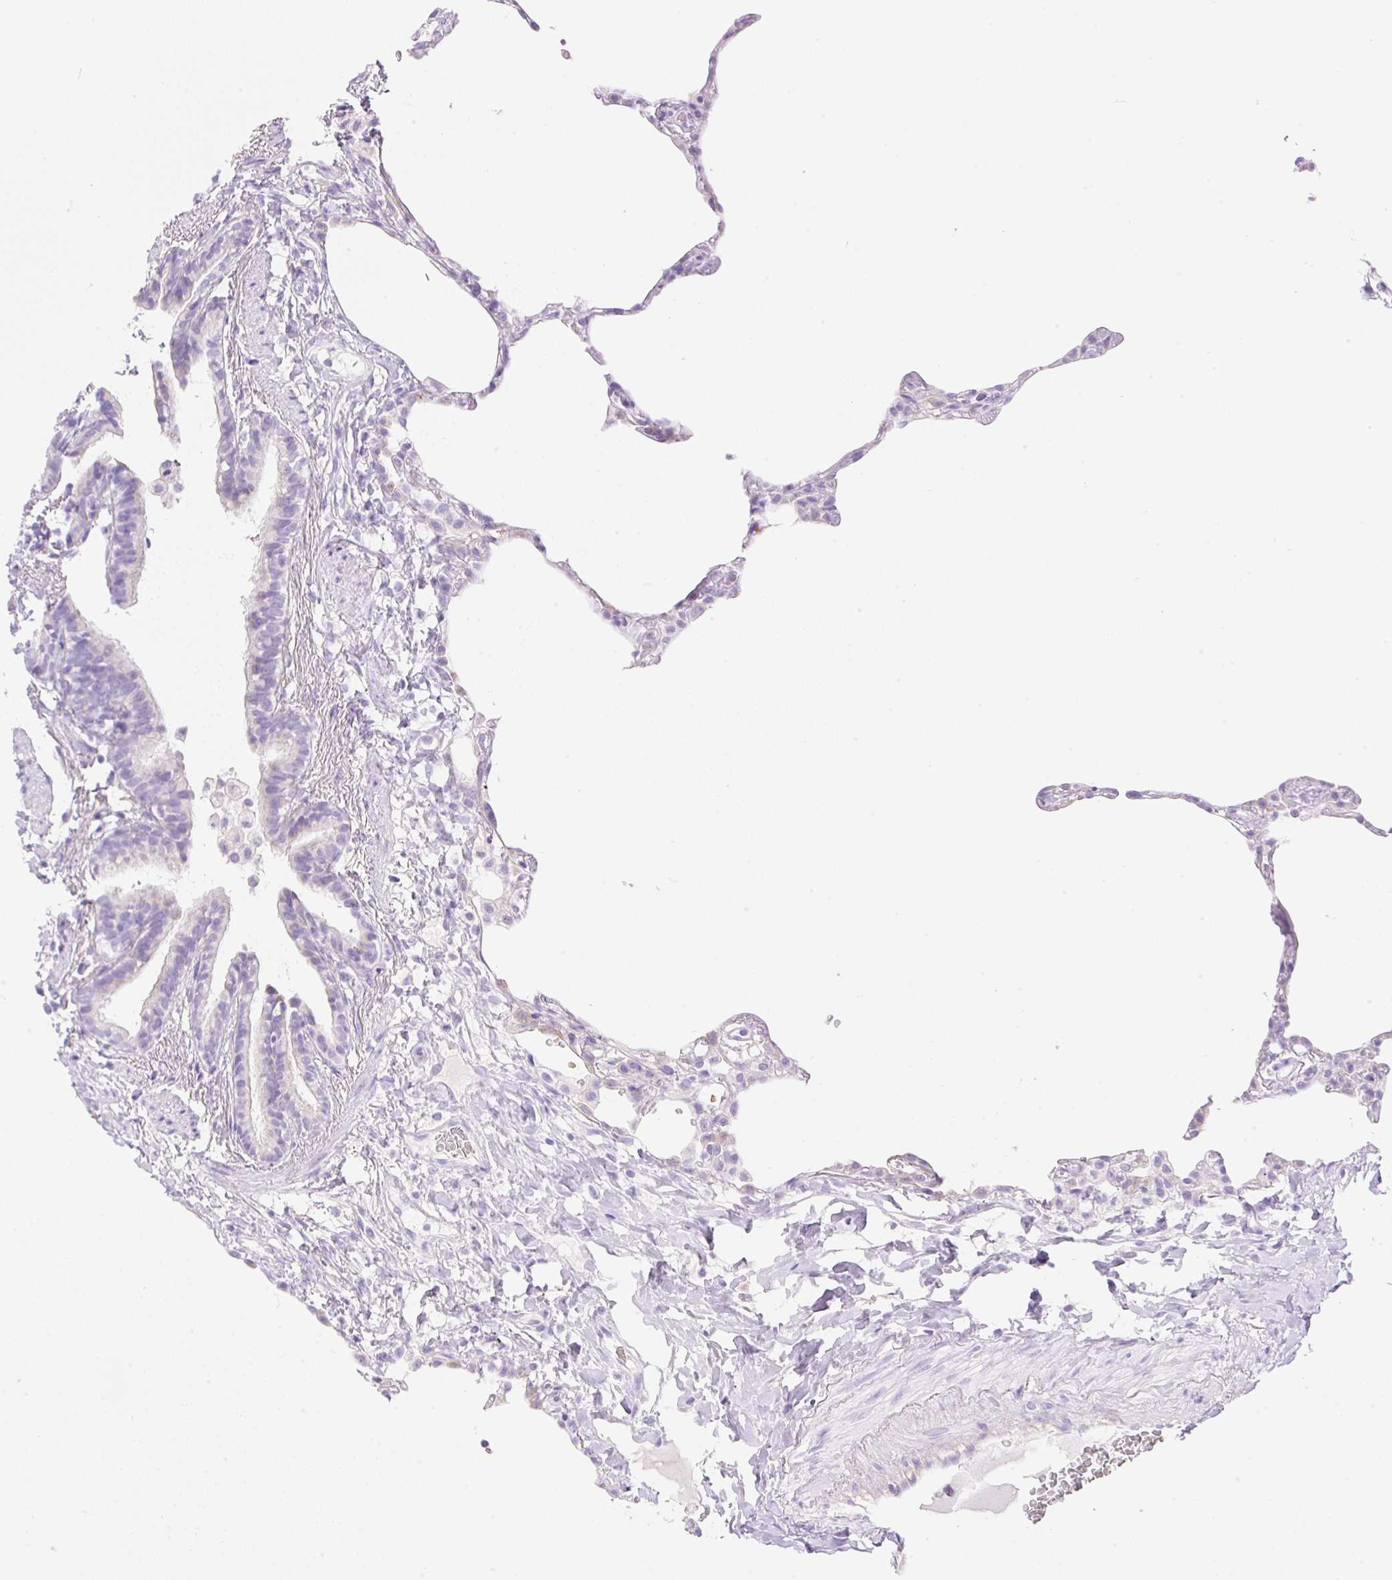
{"staining": {"intensity": "negative", "quantity": "none", "location": "none"}, "tissue": "lung", "cell_type": "Alveolar cells", "image_type": "normal", "snomed": [{"axis": "morphology", "description": "Normal tissue, NOS"}, {"axis": "topography", "description": "Lung"}], "caption": "Immunohistochemical staining of benign human lung exhibits no significant expression in alveolar cells.", "gene": "CDX1", "patient": {"sex": "female", "age": 57}}